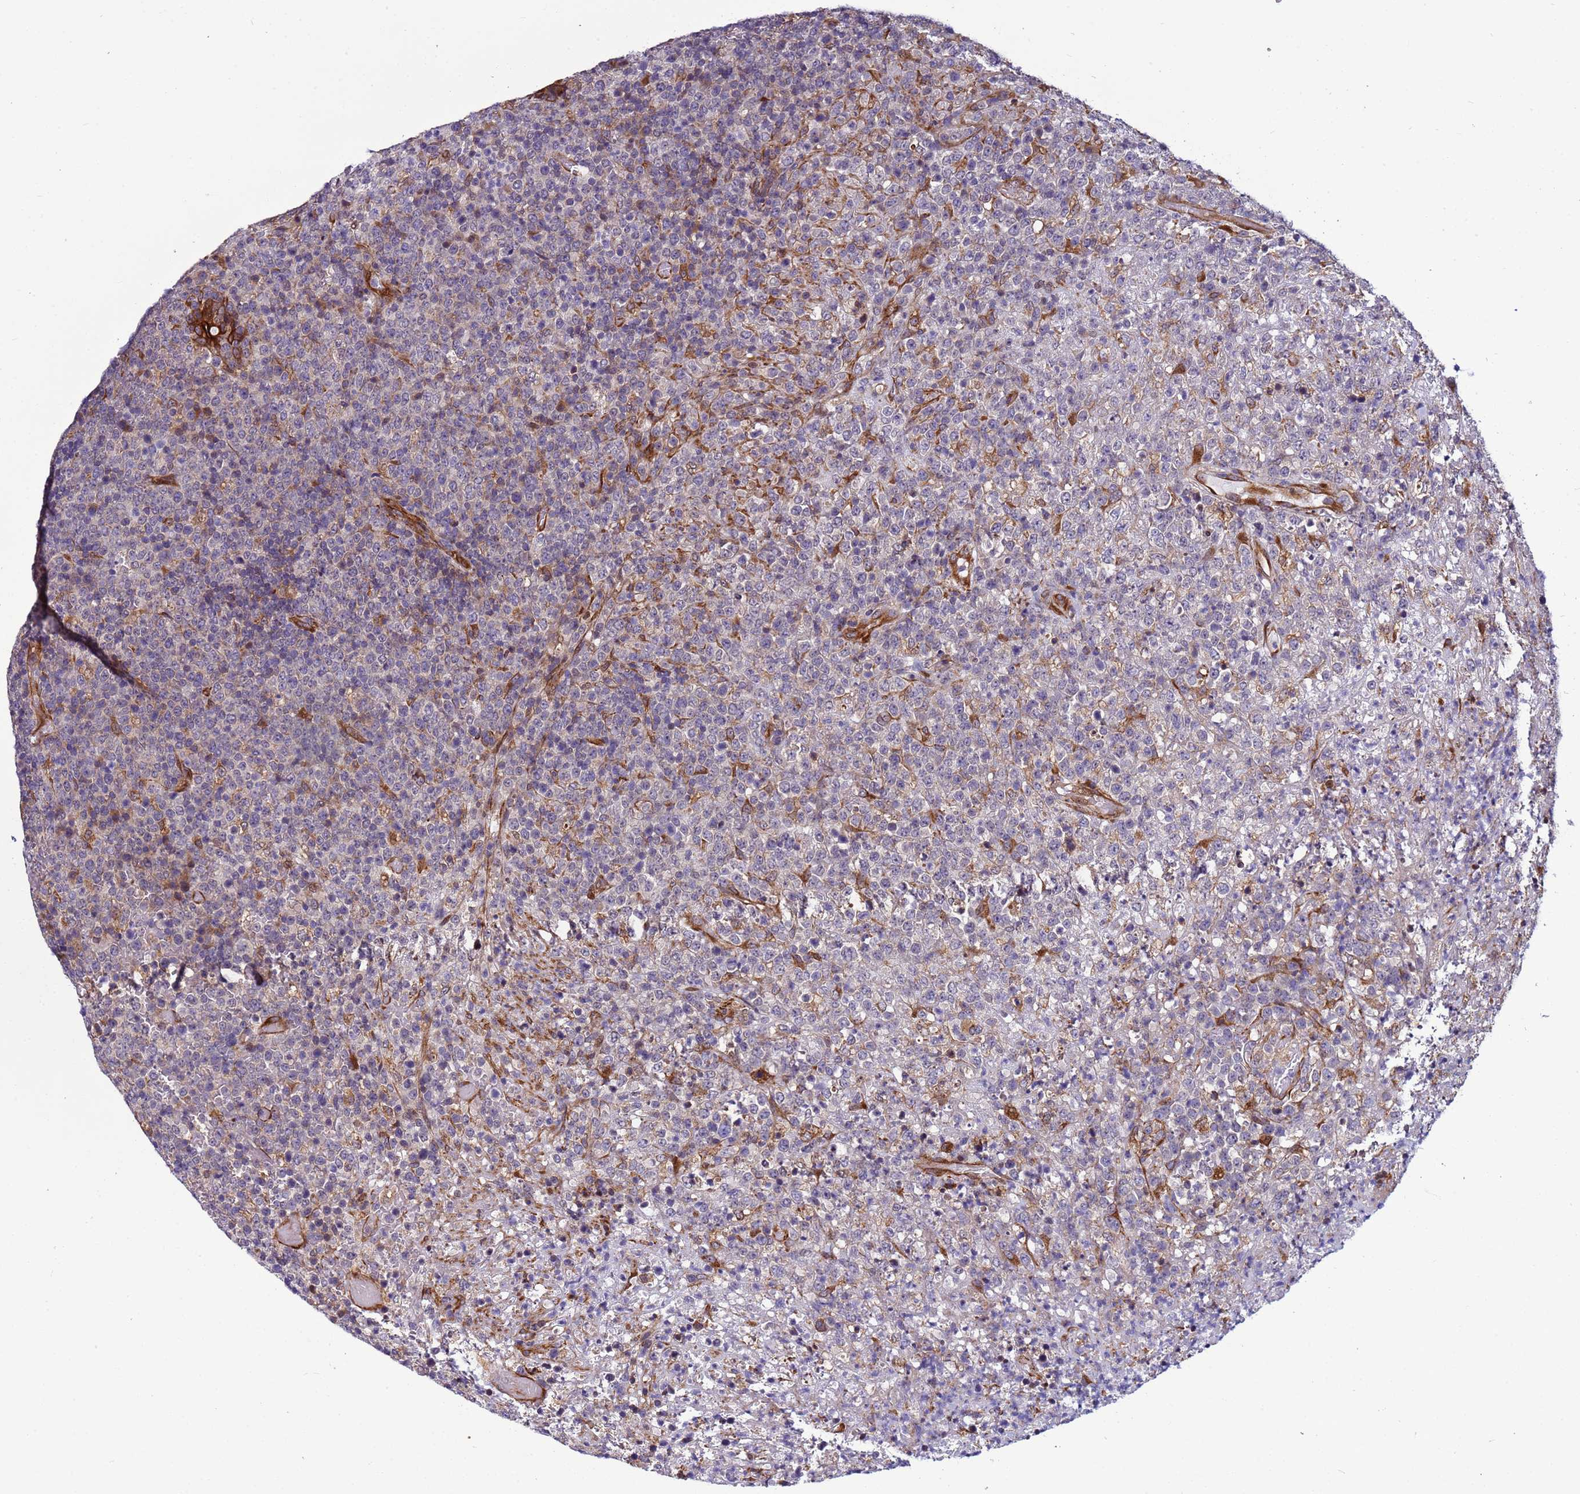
{"staining": {"intensity": "negative", "quantity": "none", "location": "none"}, "tissue": "lymphoma", "cell_type": "Tumor cells", "image_type": "cancer", "snomed": [{"axis": "morphology", "description": "Malignant lymphoma, non-Hodgkin's type, High grade"}, {"axis": "topography", "description": "Colon"}], "caption": "Tumor cells are negative for brown protein staining in high-grade malignant lymphoma, non-Hodgkin's type.", "gene": "MCRIP1", "patient": {"sex": "female", "age": 53}}